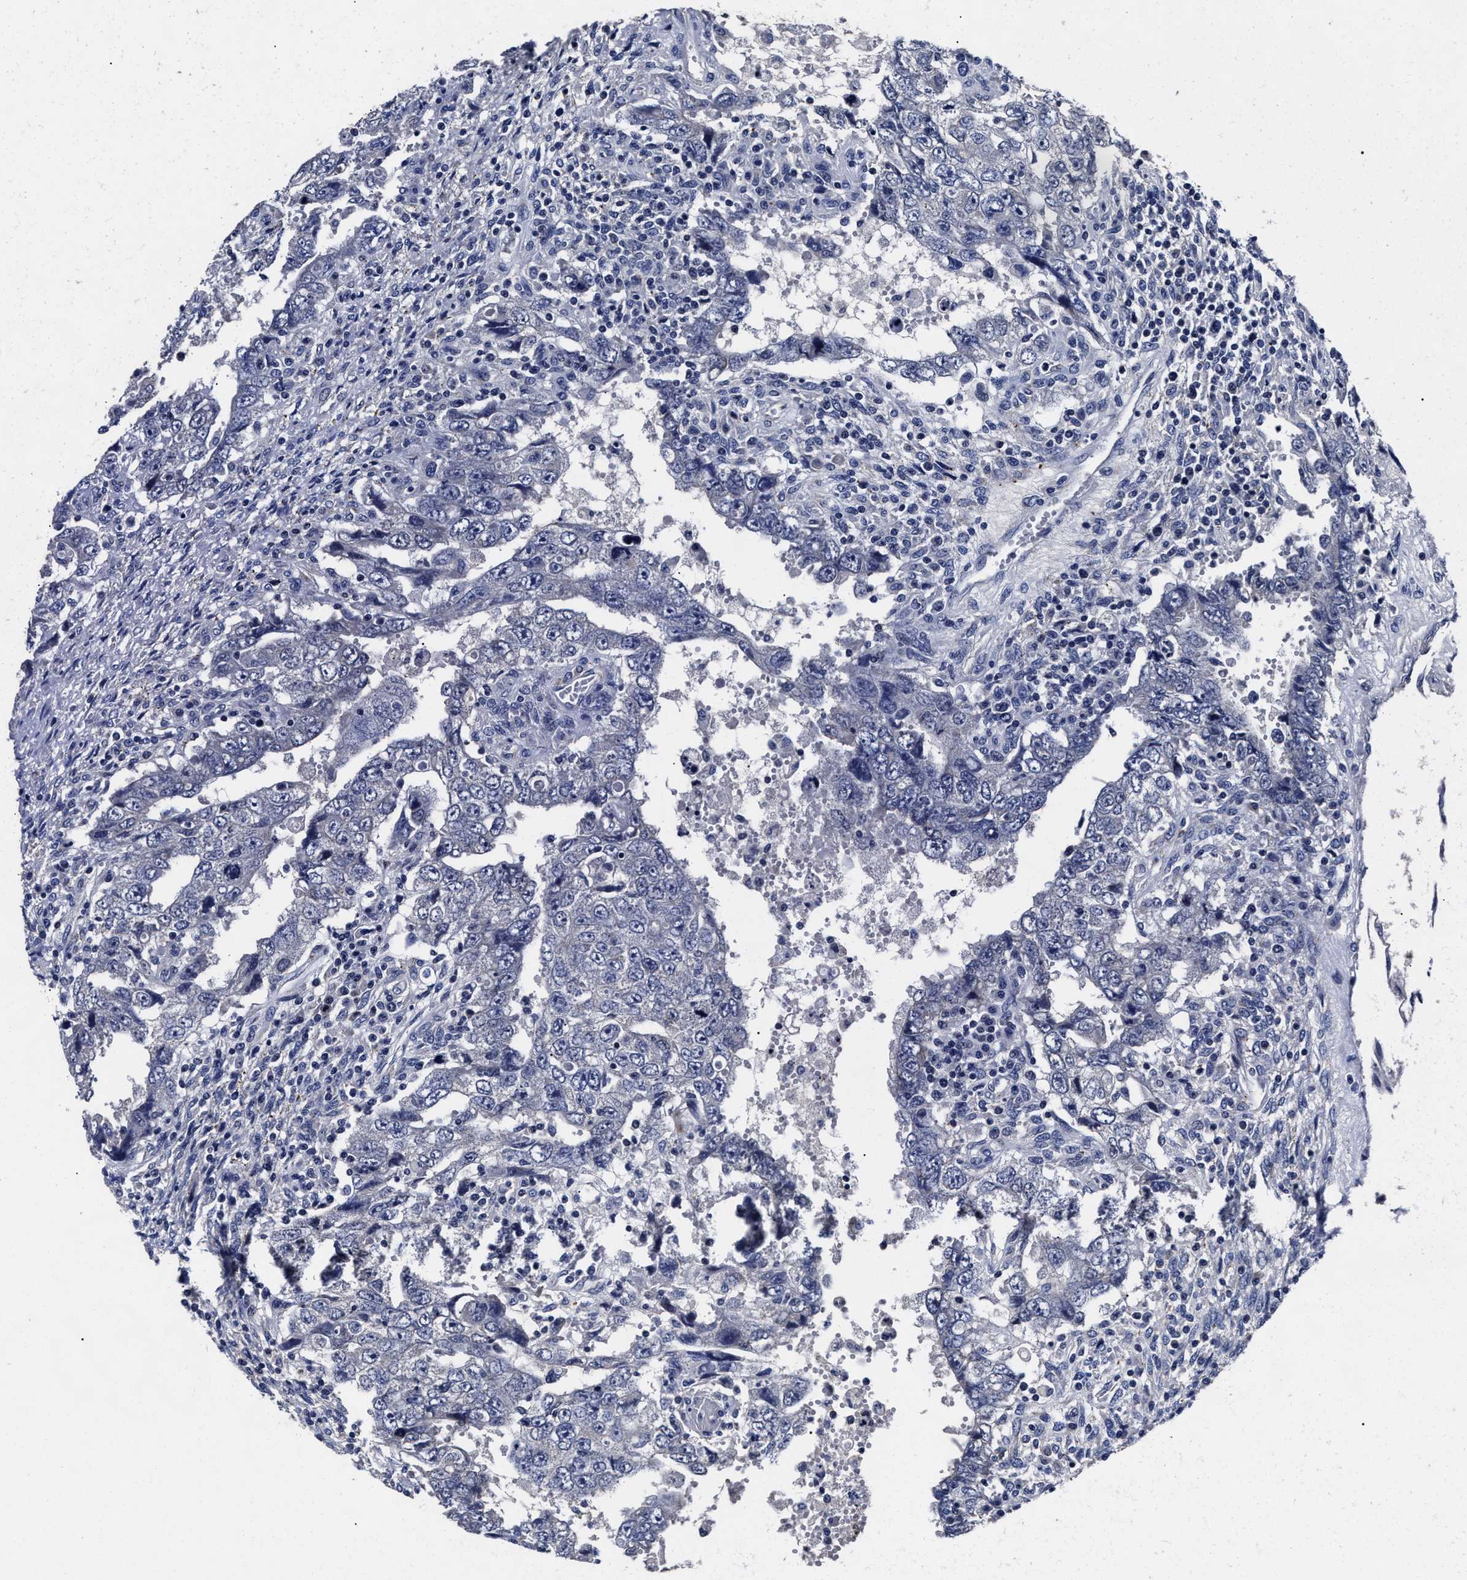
{"staining": {"intensity": "negative", "quantity": "none", "location": "none"}, "tissue": "testis cancer", "cell_type": "Tumor cells", "image_type": "cancer", "snomed": [{"axis": "morphology", "description": "Carcinoma, Embryonal, NOS"}, {"axis": "topography", "description": "Testis"}], "caption": "DAB immunohistochemical staining of testis embryonal carcinoma displays no significant expression in tumor cells.", "gene": "OLFML2A", "patient": {"sex": "male", "age": 26}}